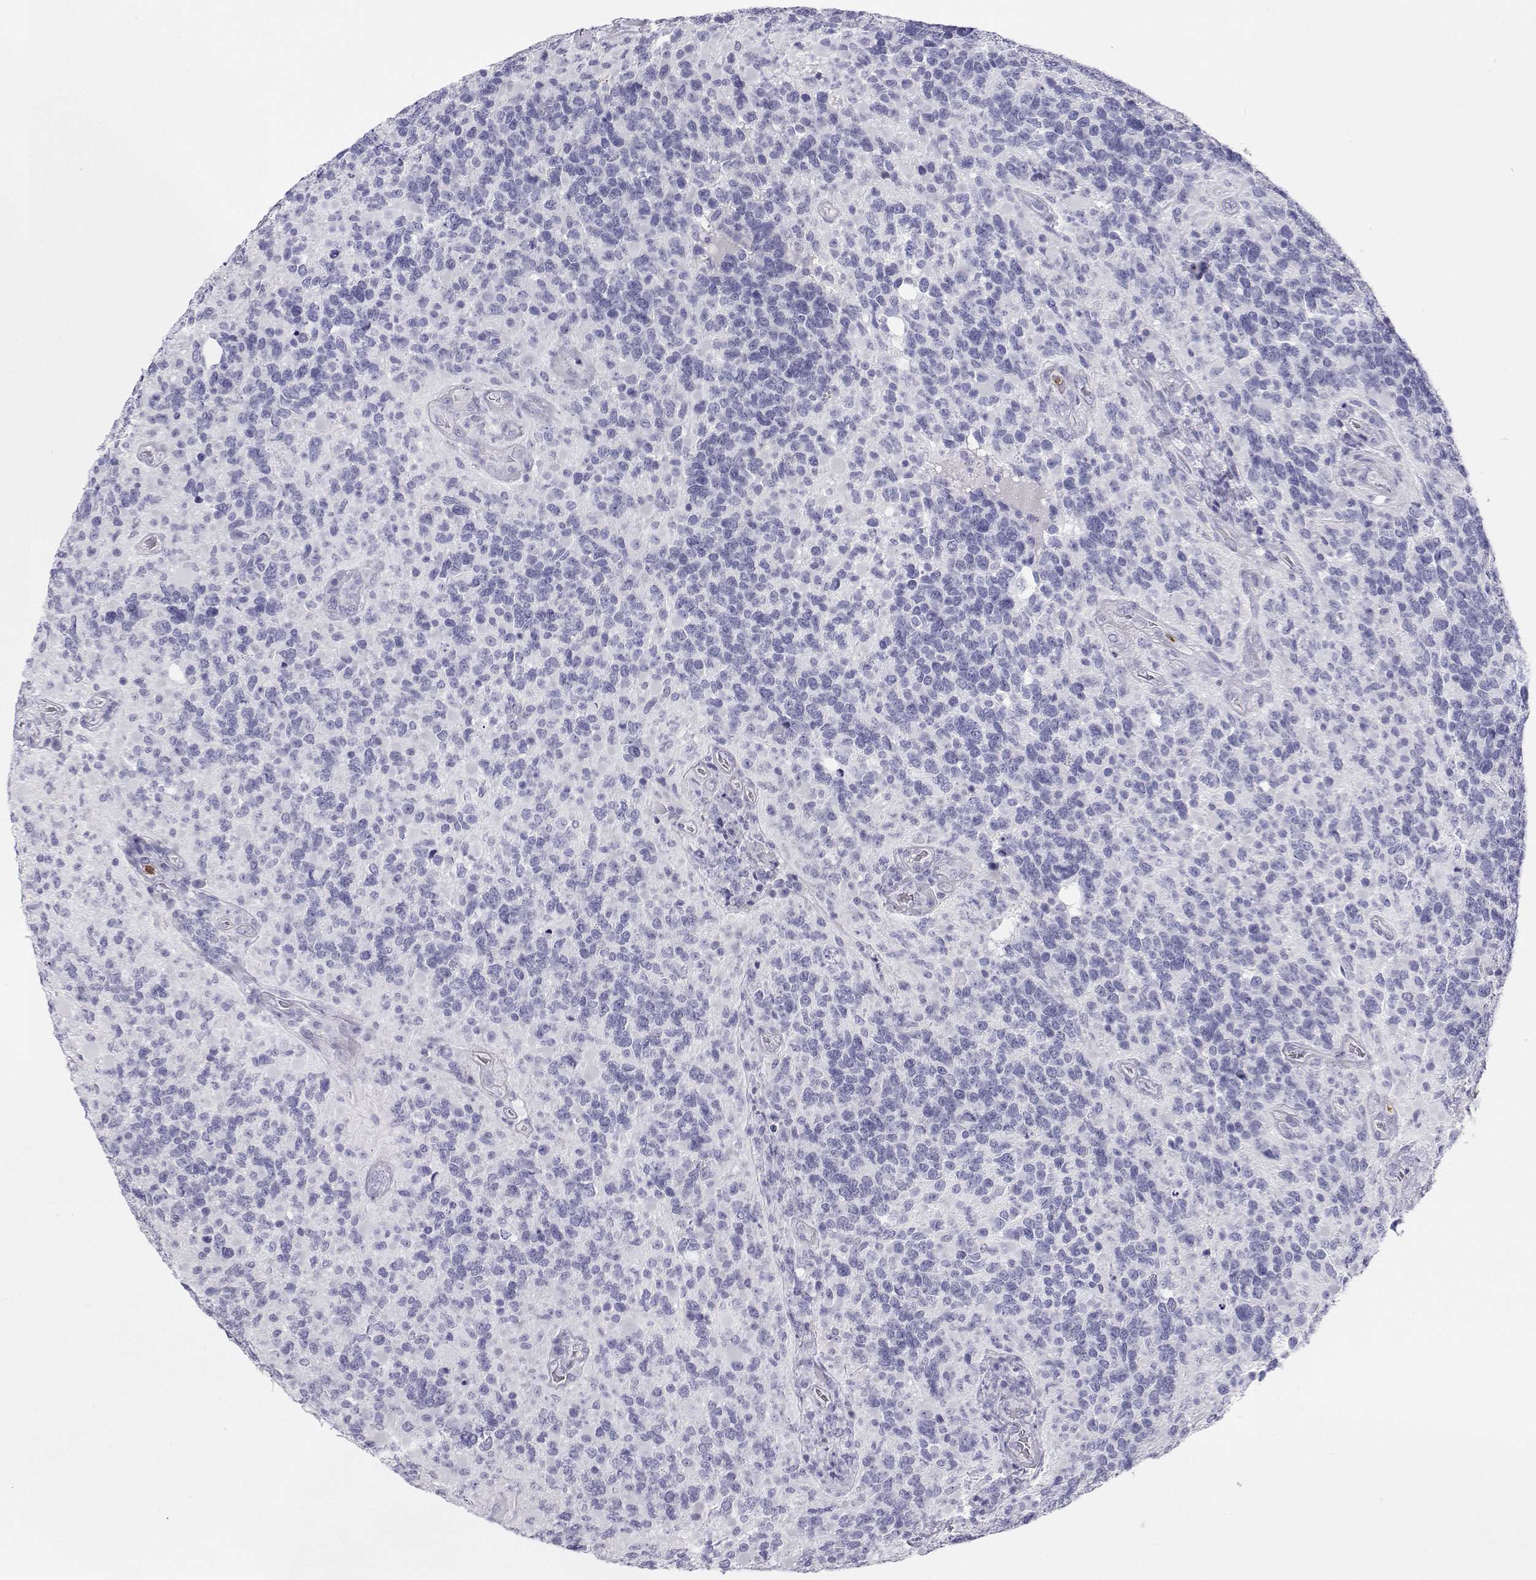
{"staining": {"intensity": "negative", "quantity": "none", "location": "none"}, "tissue": "glioma", "cell_type": "Tumor cells", "image_type": "cancer", "snomed": [{"axis": "morphology", "description": "Glioma, malignant, High grade"}, {"axis": "topography", "description": "Brain"}], "caption": "This is a photomicrograph of immunohistochemistry staining of malignant glioma (high-grade), which shows no positivity in tumor cells.", "gene": "SFTPB", "patient": {"sex": "female", "age": 40}}